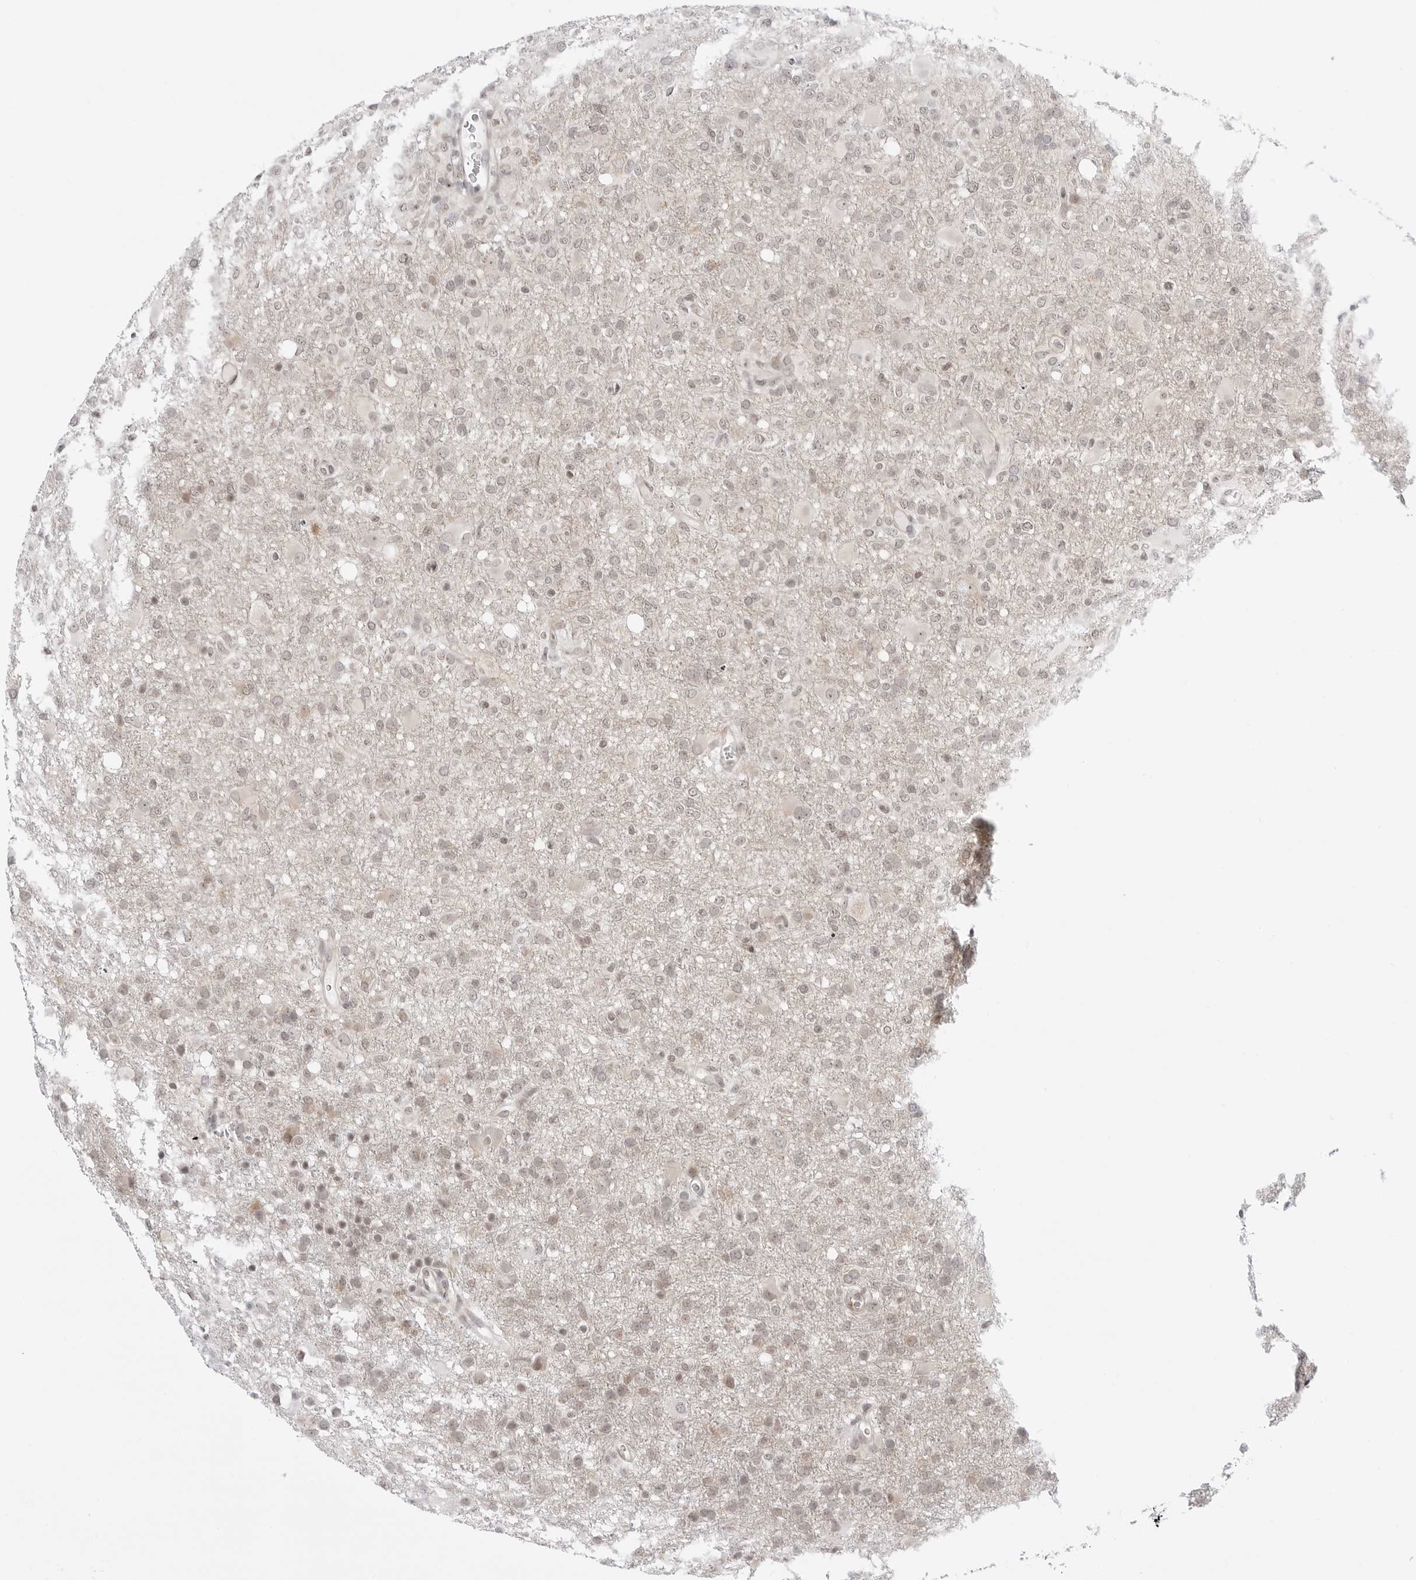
{"staining": {"intensity": "weak", "quantity": "<25%", "location": "nuclear"}, "tissue": "glioma", "cell_type": "Tumor cells", "image_type": "cancer", "snomed": [{"axis": "morphology", "description": "Glioma, malignant, High grade"}, {"axis": "topography", "description": "Brain"}], "caption": "This is an IHC micrograph of glioma. There is no expression in tumor cells.", "gene": "PPP2R5C", "patient": {"sex": "female", "age": 57}}